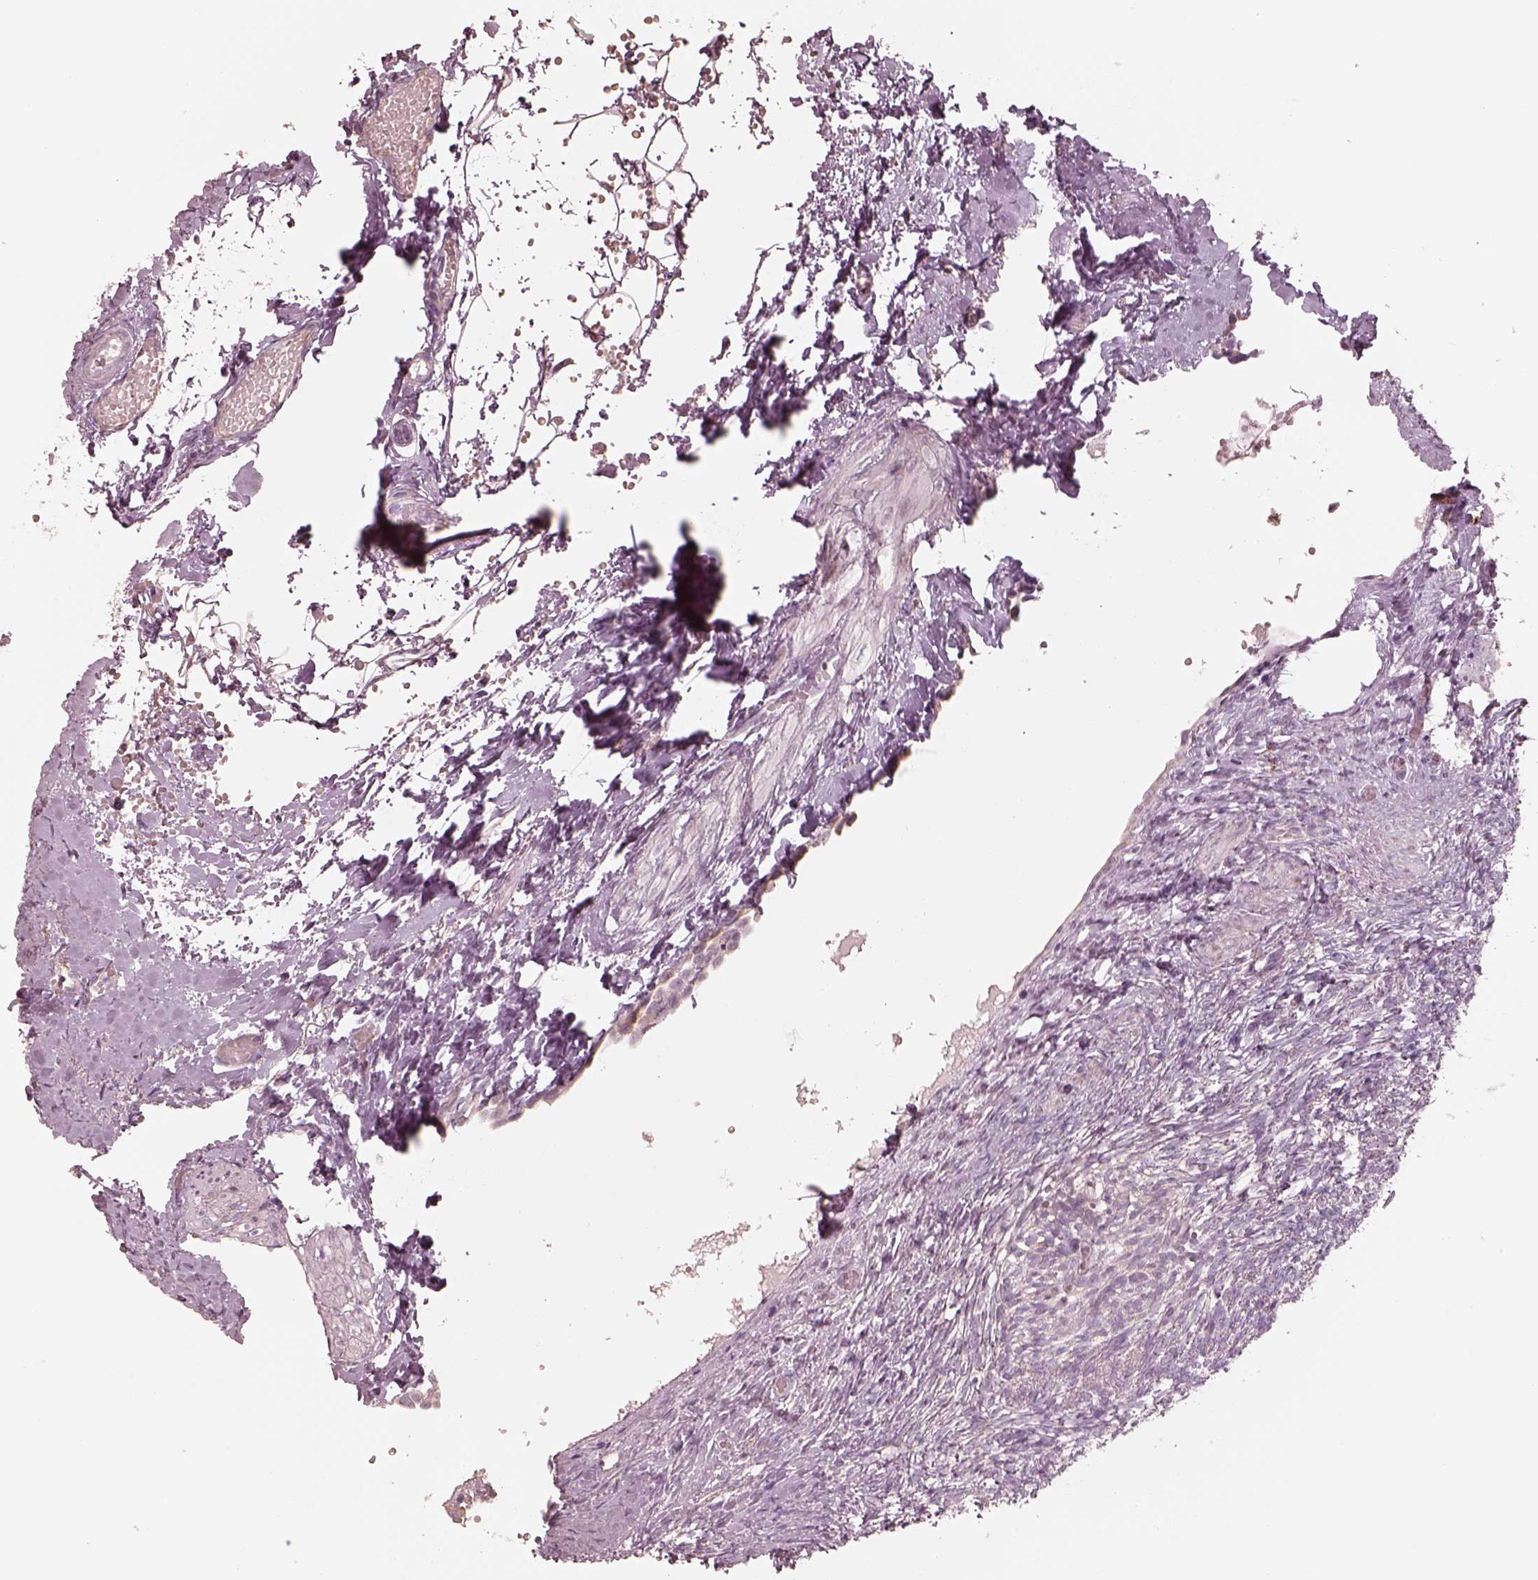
{"staining": {"intensity": "negative", "quantity": "none", "location": "none"}, "tissue": "ovary", "cell_type": "Ovarian stroma cells", "image_type": "normal", "snomed": [{"axis": "morphology", "description": "Normal tissue, NOS"}, {"axis": "topography", "description": "Ovary"}], "caption": "Immunohistochemistry (IHC) photomicrograph of unremarkable ovary stained for a protein (brown), which displays no positivity in ovarian stroma cells.", "gene": "RAB3C", "patient": {"sex": "female", "age": 46}}